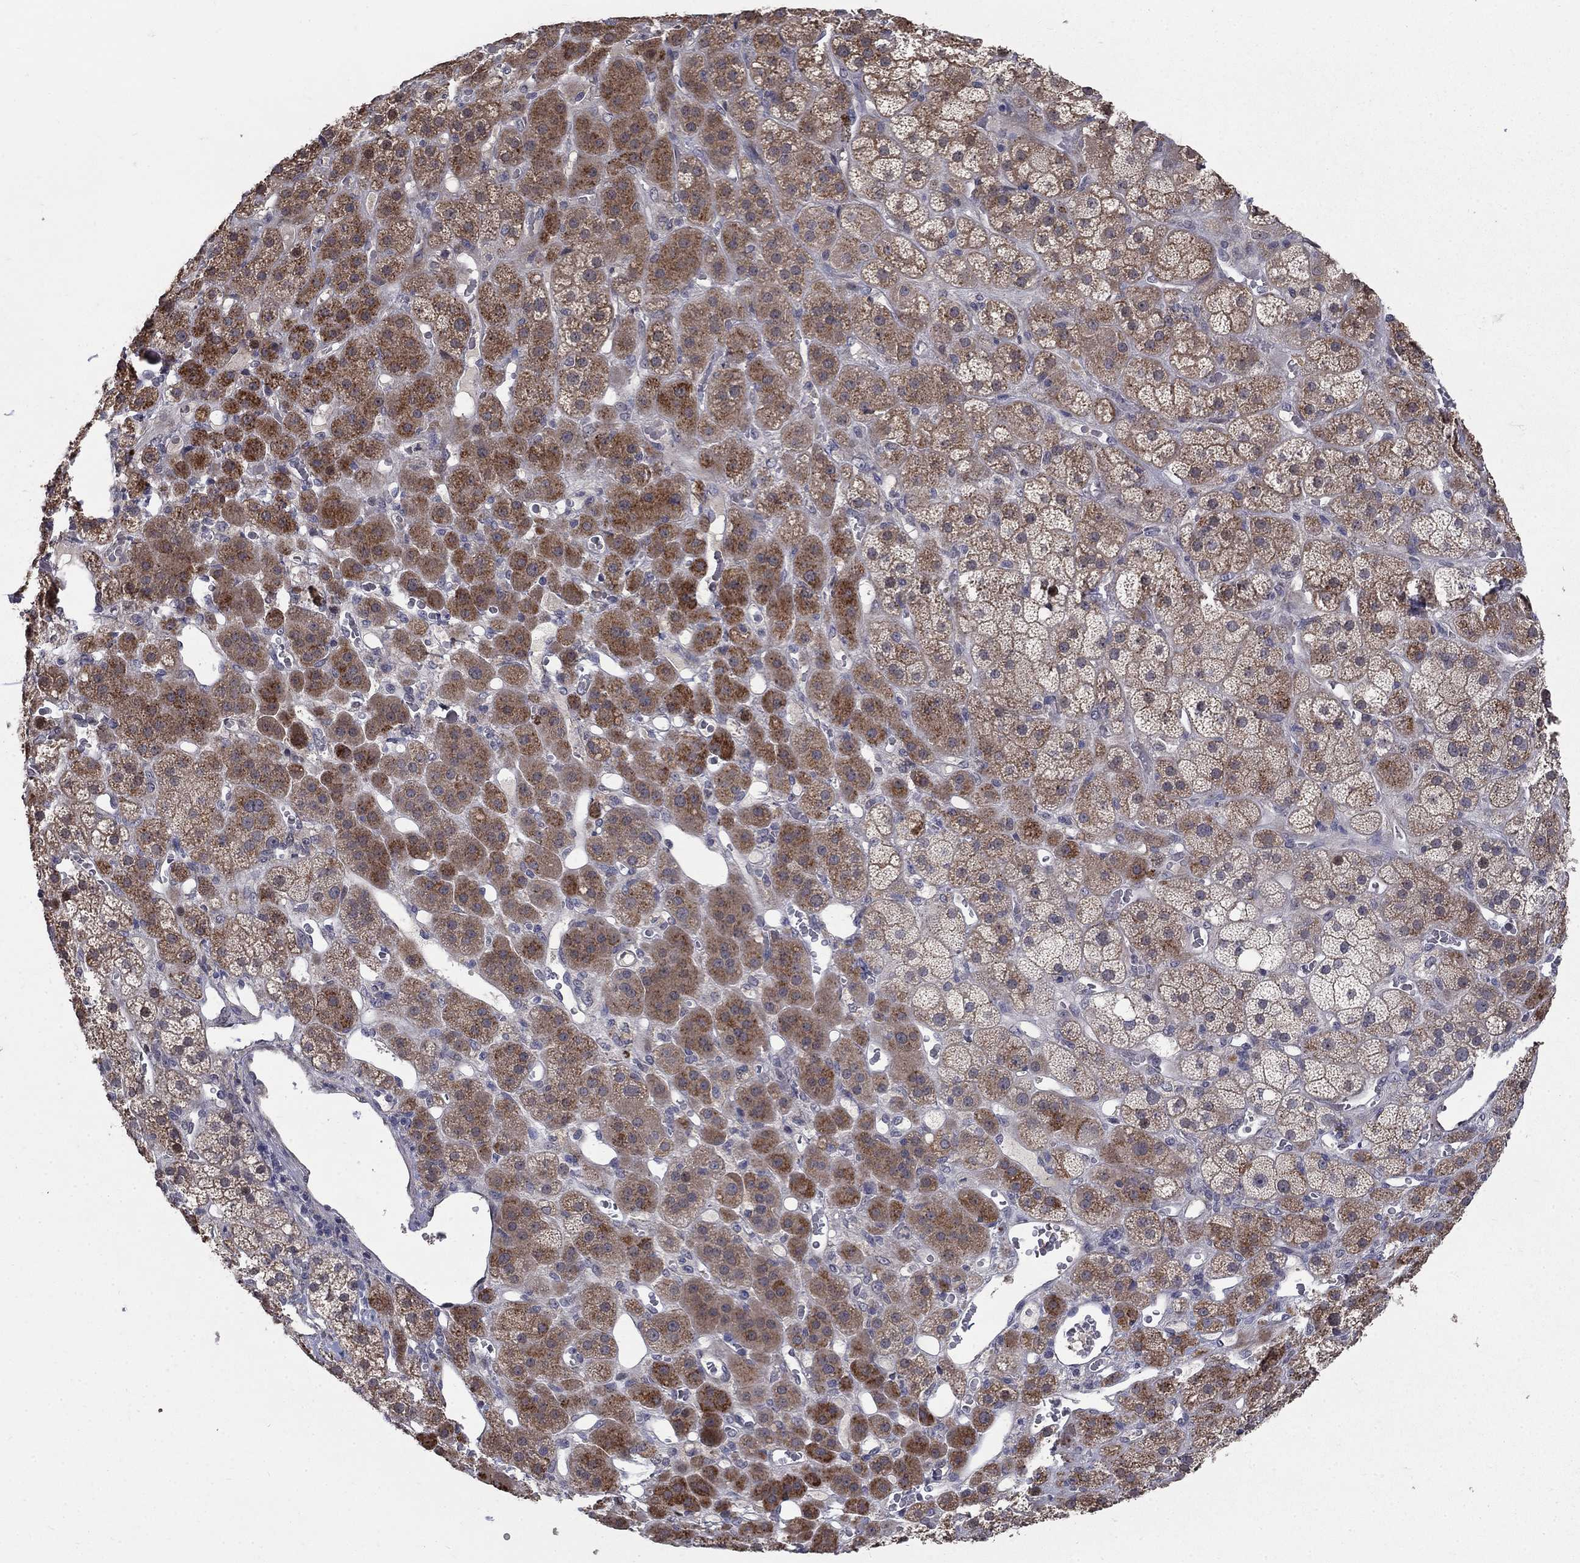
{"staining": {"intensity": "moderate", "quantity": "25%-75%", "location": "cytoplasmic/membranous"}, "tissue": "adrenal gland", "cell_type": "Glandular cells", "image_type": "normal", "snomed": [{"axis": "morphology", "description": "Normal tissue, NOS"}, {"axis": "topography", "description": "Adrenal gland"}], "caption": "IHC of normal adrenal gland shows medium levels of moderate cytoplasmic/membranous staining in about 25%-75% of glandular cells.", "gene": "FAM3B", "patient": {"sex": "male", "age": 57}}